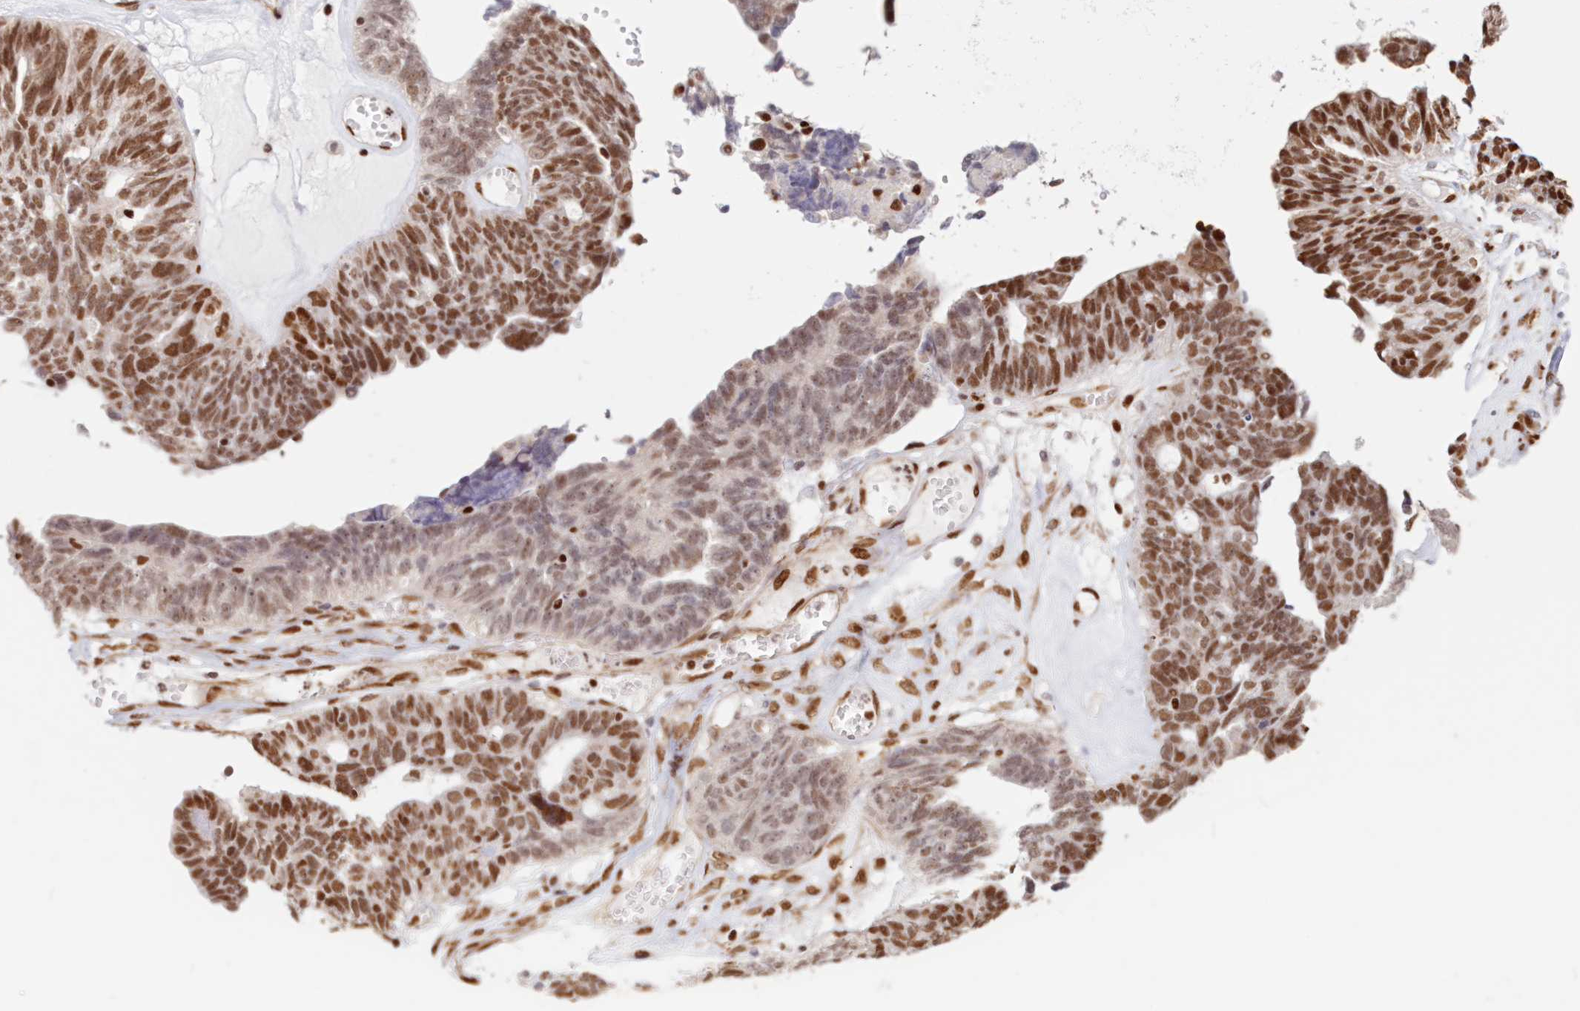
{"staining": {"intensity": "moderate", "quantity": ">75%", "location": "nuclear"}, "tissue": "ovarian cancer", "cell_type": "Tumor cells", "image_type": "cancer", "snomed": [{"axis": "morphology", "description": "Cystadenocarcinoma, serous, NOS"}, {"axis": "topography", "description": "Ovary"}], "caption": "Approximately >75% of tumor cells in ovarian cancer demonstrate moderate nuclear protein positivity as visualized by brown immunohistochemical staining.", "gene": "POLR2B", "patient": {"sex": "female", "age": 79}}